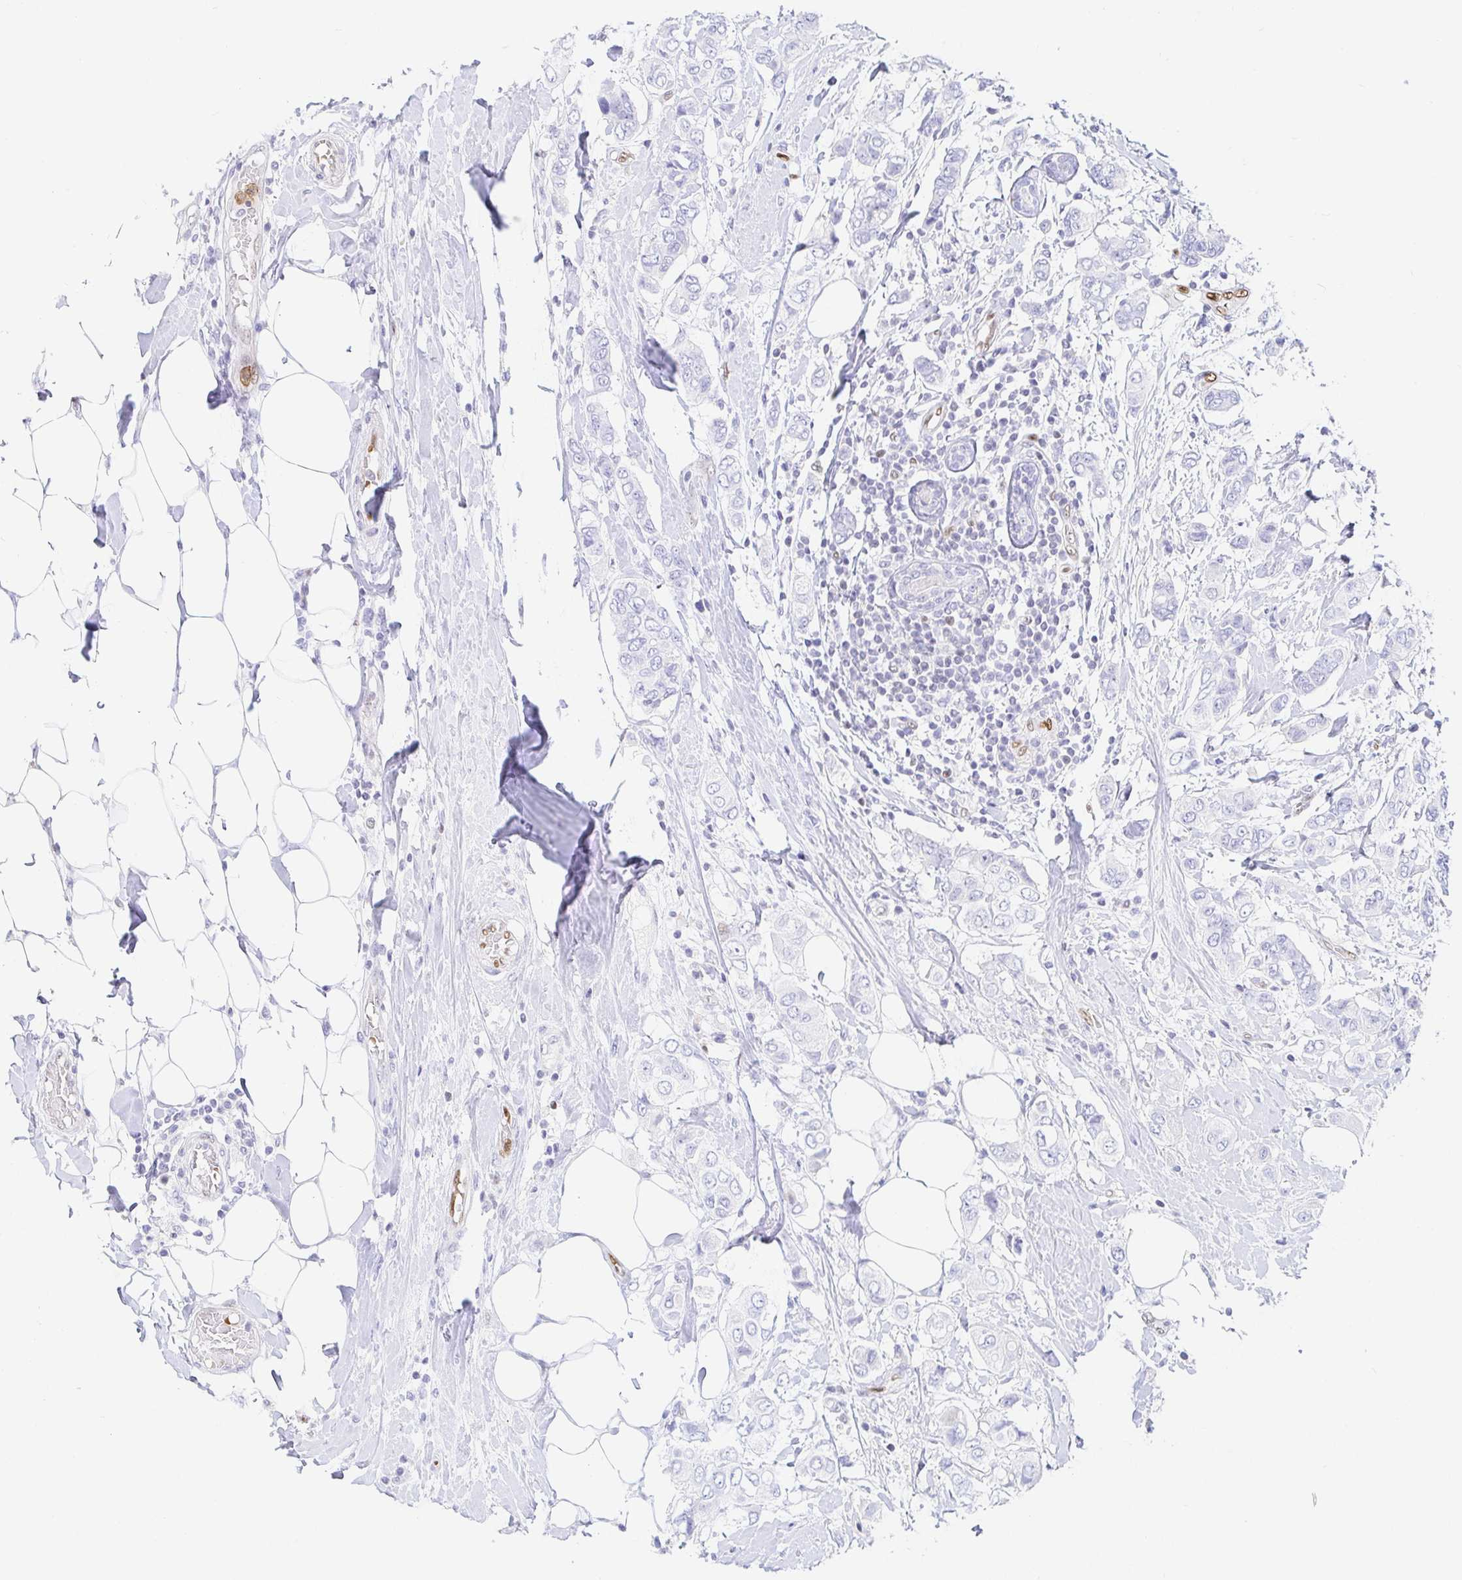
{"staining": {"intensity": "negative", "quantity": "none", "location": "none"}, "tissue": "breast cancer", "cell_type": "Tumor cells", "image_type": "cancer", "snomed": [{"axis": "morphology", "description": "Lobular carcinoma"}, {"axis": "topography", "description": "Breast"}], "caption": "A high-resolution histopathology image shows immunohistochemistry staining of lobular carcinoma (breast), which shows no significant expression in tumor cells. (Stains: DAB (3,3'-diaminobenzidine) IHC with hematoxylin counter stain, Microscopy: brightfield microscopy at high magnification).", "gene": "HINFP", "patient": {"sex": "female", "age": 51}}